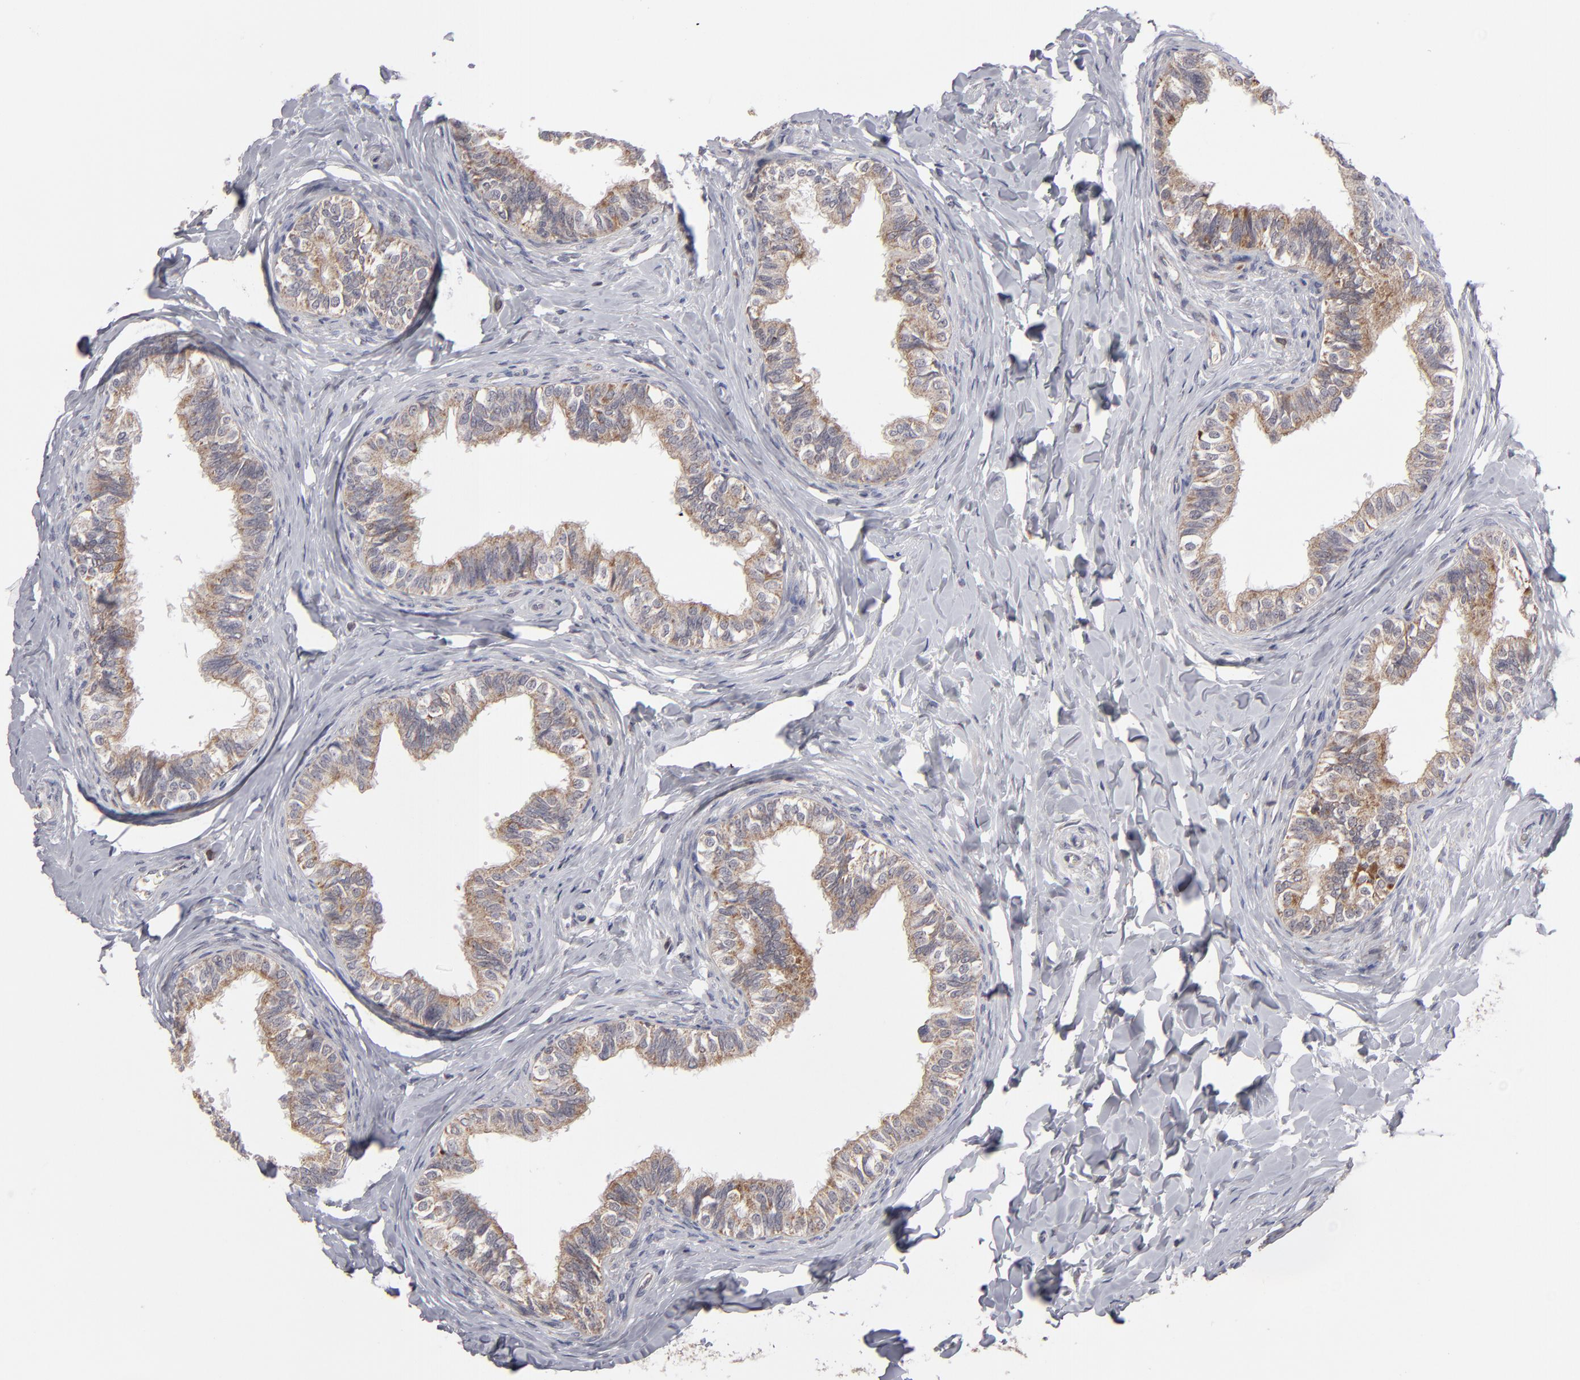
{"staining": {"intensity": "weak", "quantity": ">75%", "location": "cytoplasmic/membranous"}, "tissue": "epididymis", "cell_type": "Glandular cells", "image_type": "normal", "snomed": [{"axis": "morphology", "description": "Normal tissue, NOS"}, {"axis": "topography", "description": "Soft tissue"}, {"axis": "topography", "description": "Epididymis"}], "caption": "Weak cytoplasmic/membranous positivity is present in approximately >75% of glandular cells in benign epididymis.", "gene": "GLCCI1", "patient": {"sex": "male", "age": 26}}